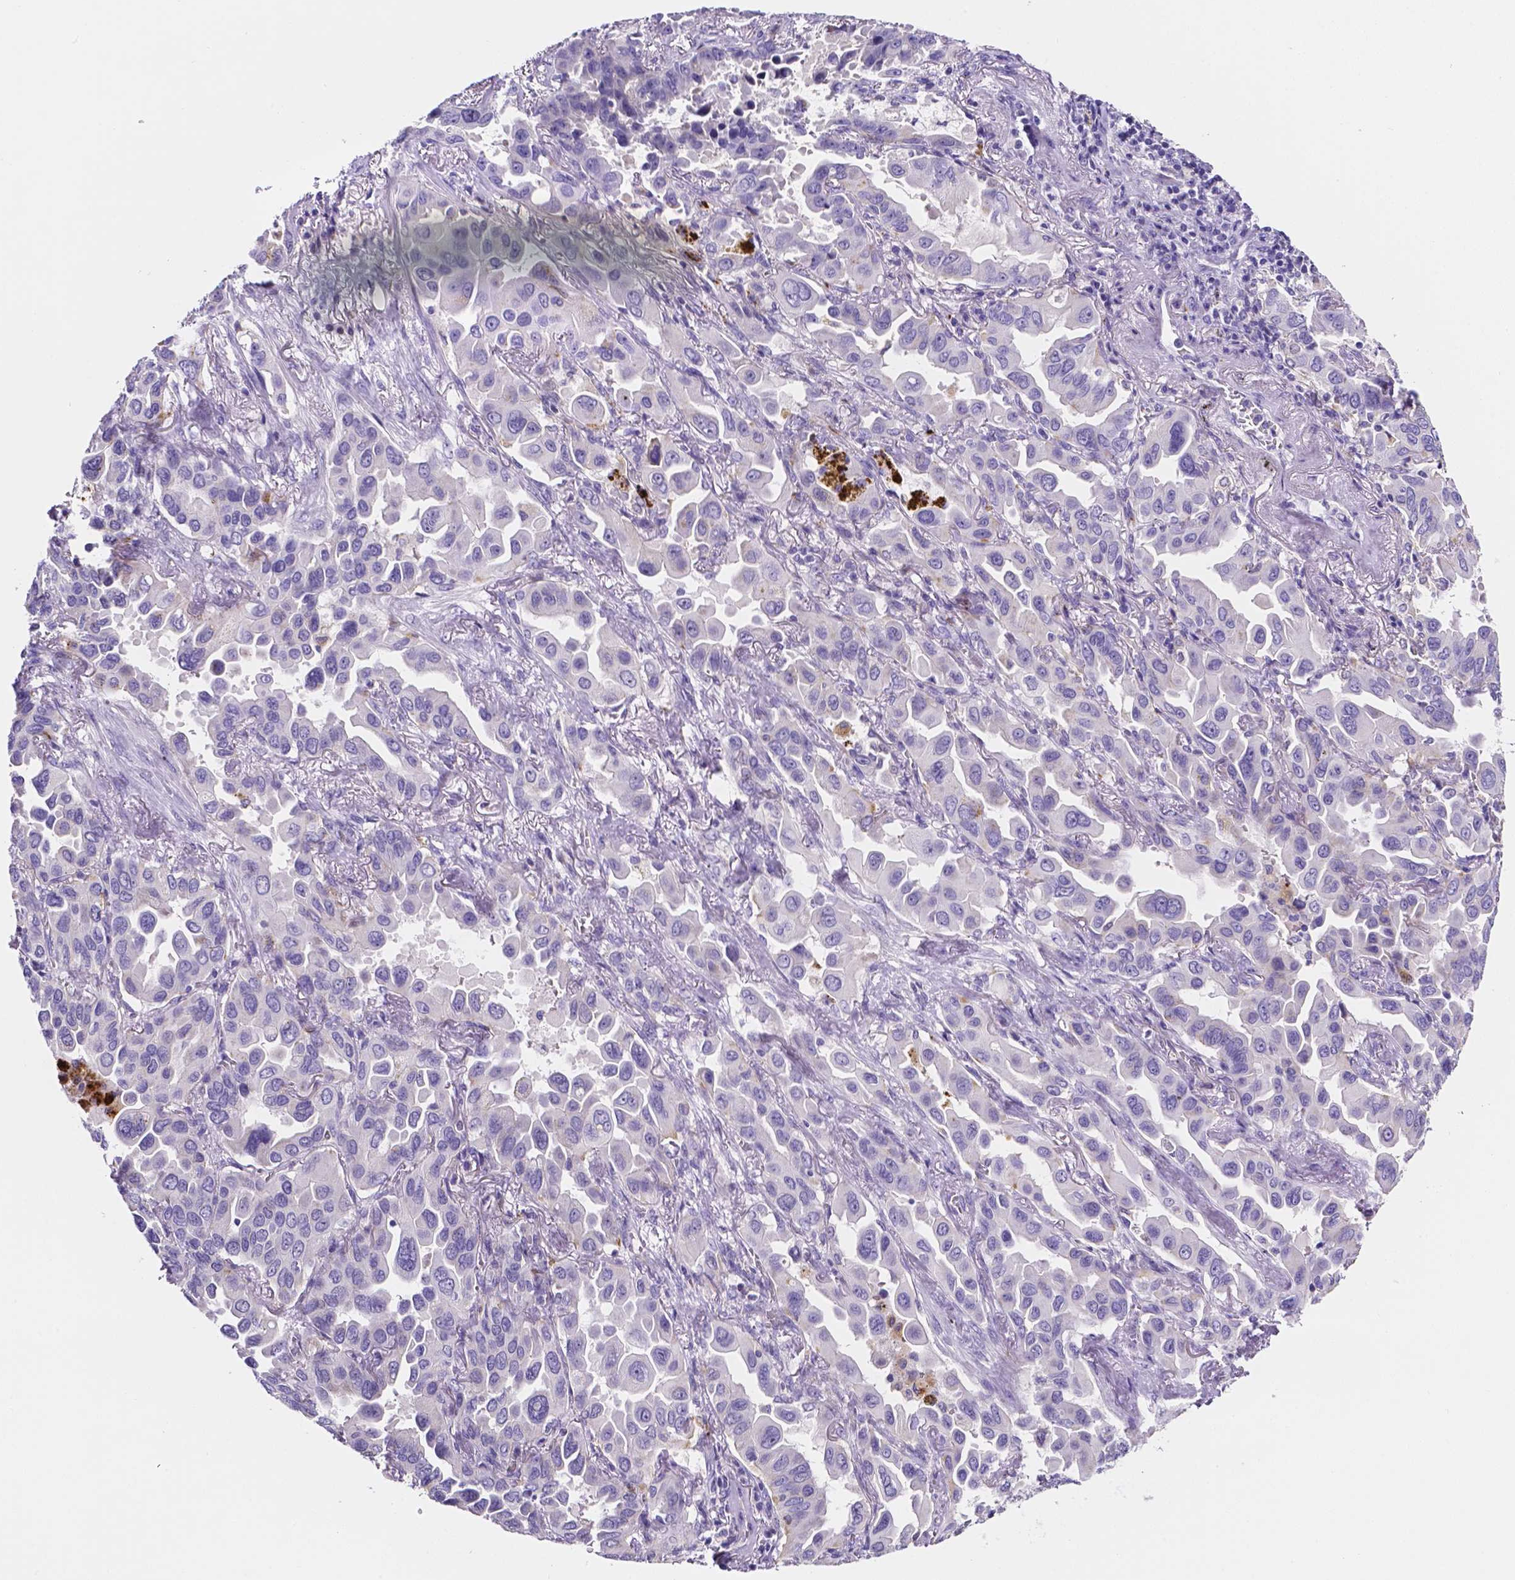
{"staining": {"intensity": "negative", "quantity": "none", "location": "none"}, "tissue": "lung cancer", "cell_type": "Tumor cells", "image_type": "cancer", "snomed": [{"axis": "morphology", "description": "Adenocarcinoma, NOS"}, {"axis": "topography", "description": "Lung"}], "caption": "This is an immunohistochemistry (IHC) micrograph of human adenocarcinoma (lung). There is no positivity in tumor cells.", "gene": "NRGN", "patient": {"sex": "male", "age": 64}}